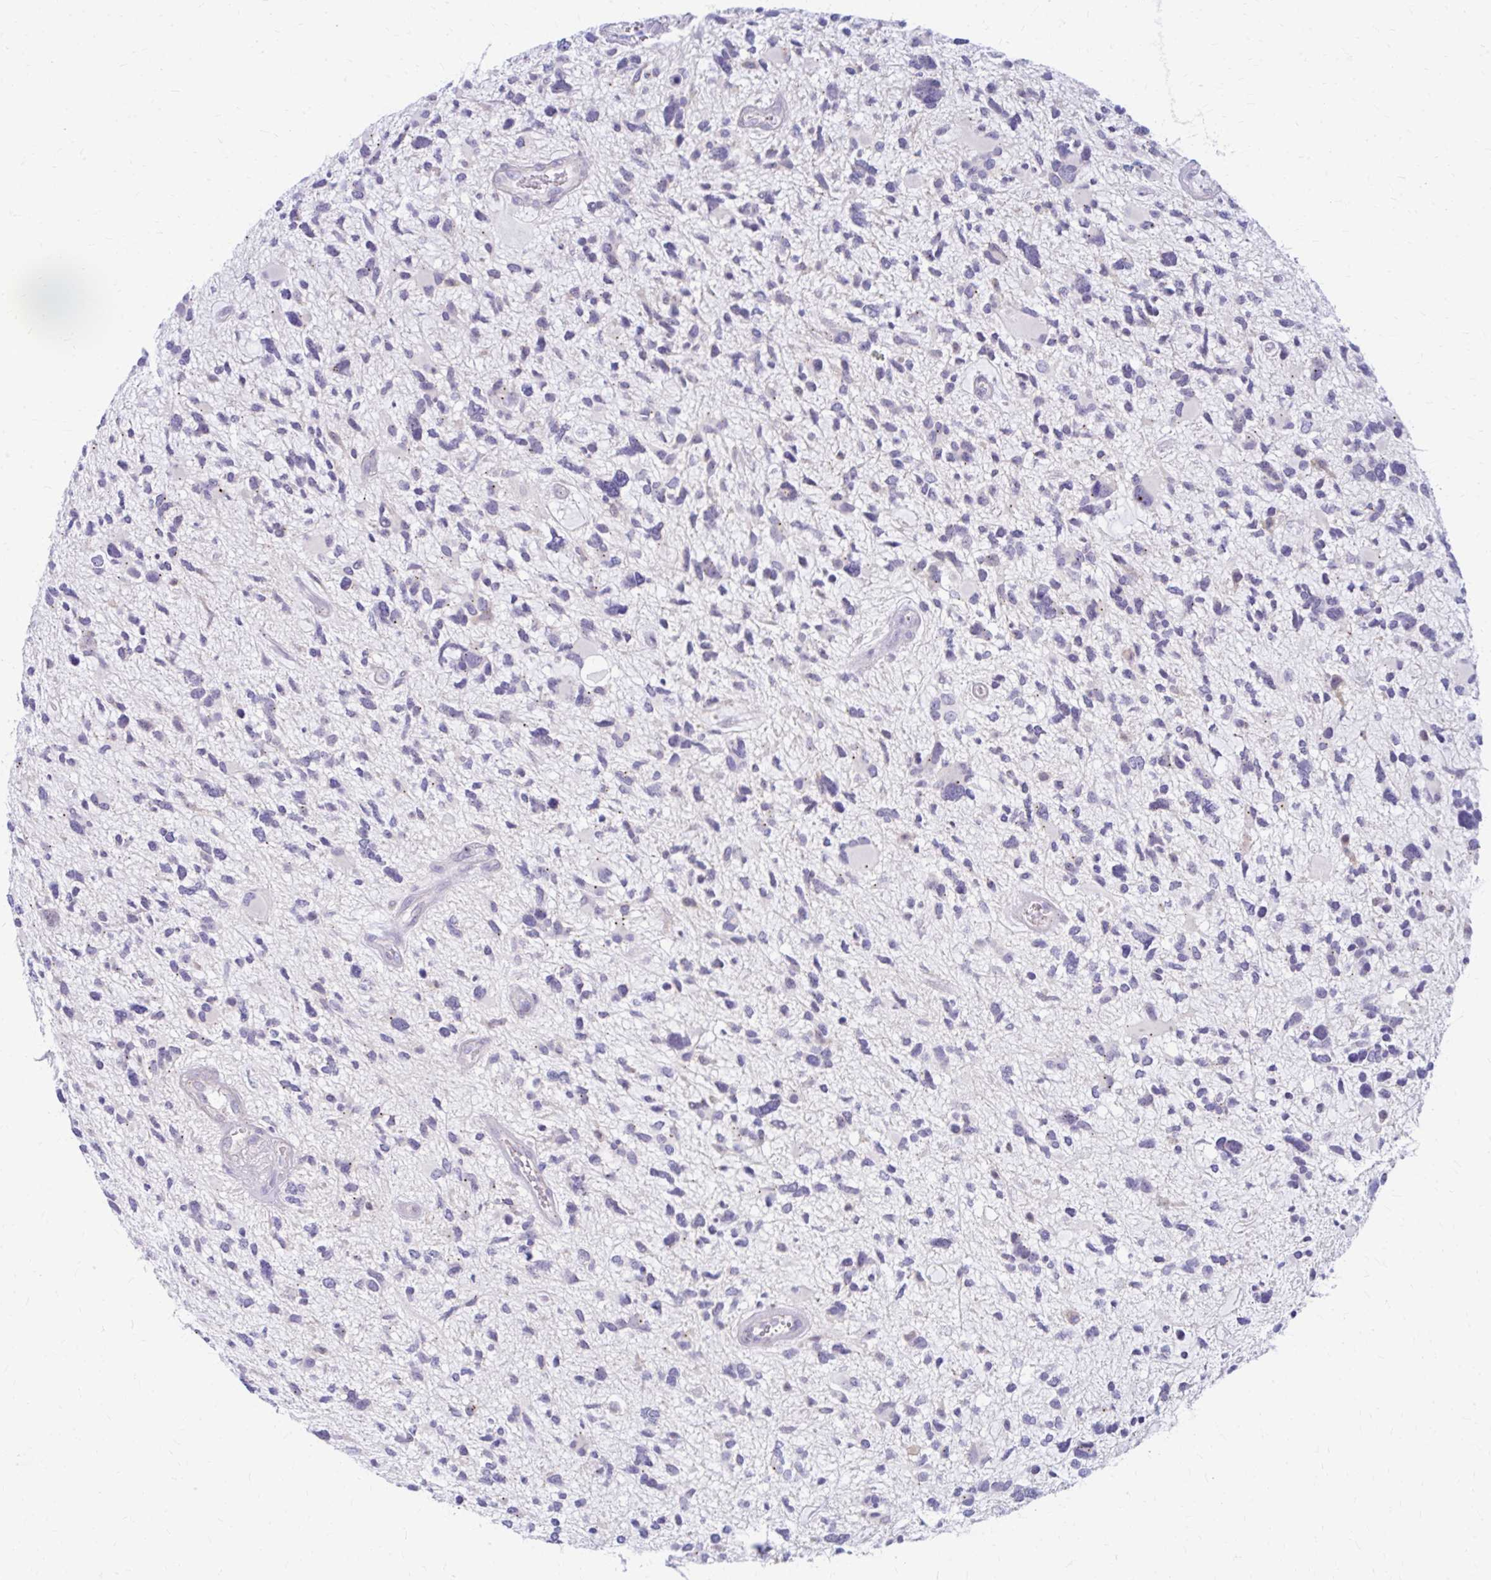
{"staining": {"intensity": "negative", "quantity": "none", "location": "none"}, "tissue": "glioma", "cell_type": "Tumor cells", "image_type": "cancer", "snomed": [{"axis": "morphology", "description": "Glioma, malignant, High grade"}, {"axis": "topography", "description": "Brain"}], "caption": "A high-resolution image shows immunohistochemistry (IHC) staining of glioma, which exhibits no significant staining in tumor cells.", "gene": "RADIL", "patient": {"sex": "female", "age": 11}}